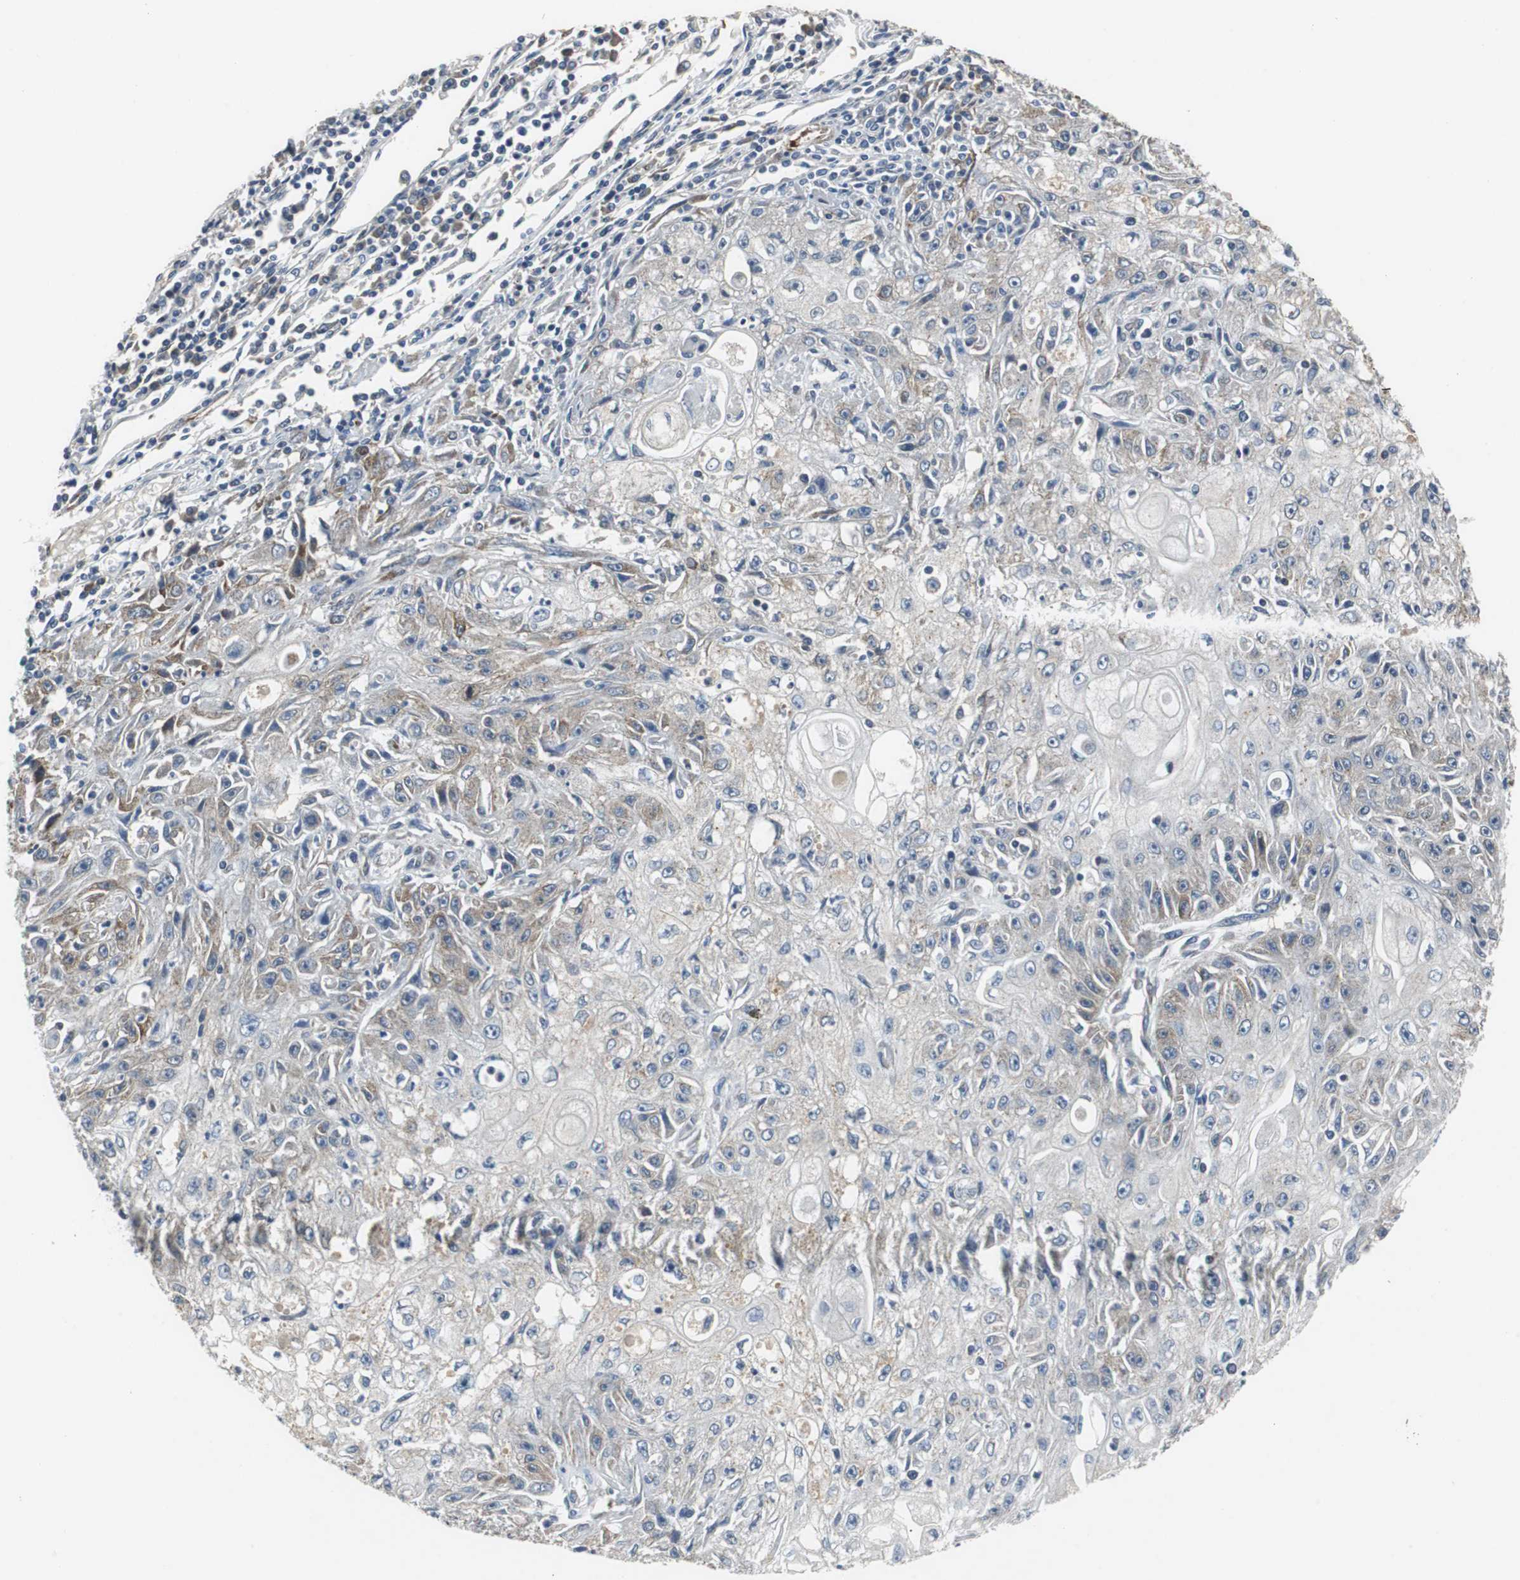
{"staining": {"intensity": "weak", "quantity": "25%-75%", "location": "cytoplasmic/membranous"}, "tissue": "skin cancer", "cell_type": "Tumor cells", "image_type": "cancer", "snomed": [{"axis": "morphology", "description": "Squamous cell carcinoma, NOS"}, {"axis": "topography", "description": "Skin"}], "caption": "Protein expression analysis of human skin cancer (squamous cell carcinoma) reveals weak cytoplasmic/membranous staining in approximately 25%-75% of tumor cells.", "gene": "ISCU", "patient": {"sex": "male", "age": 75}}